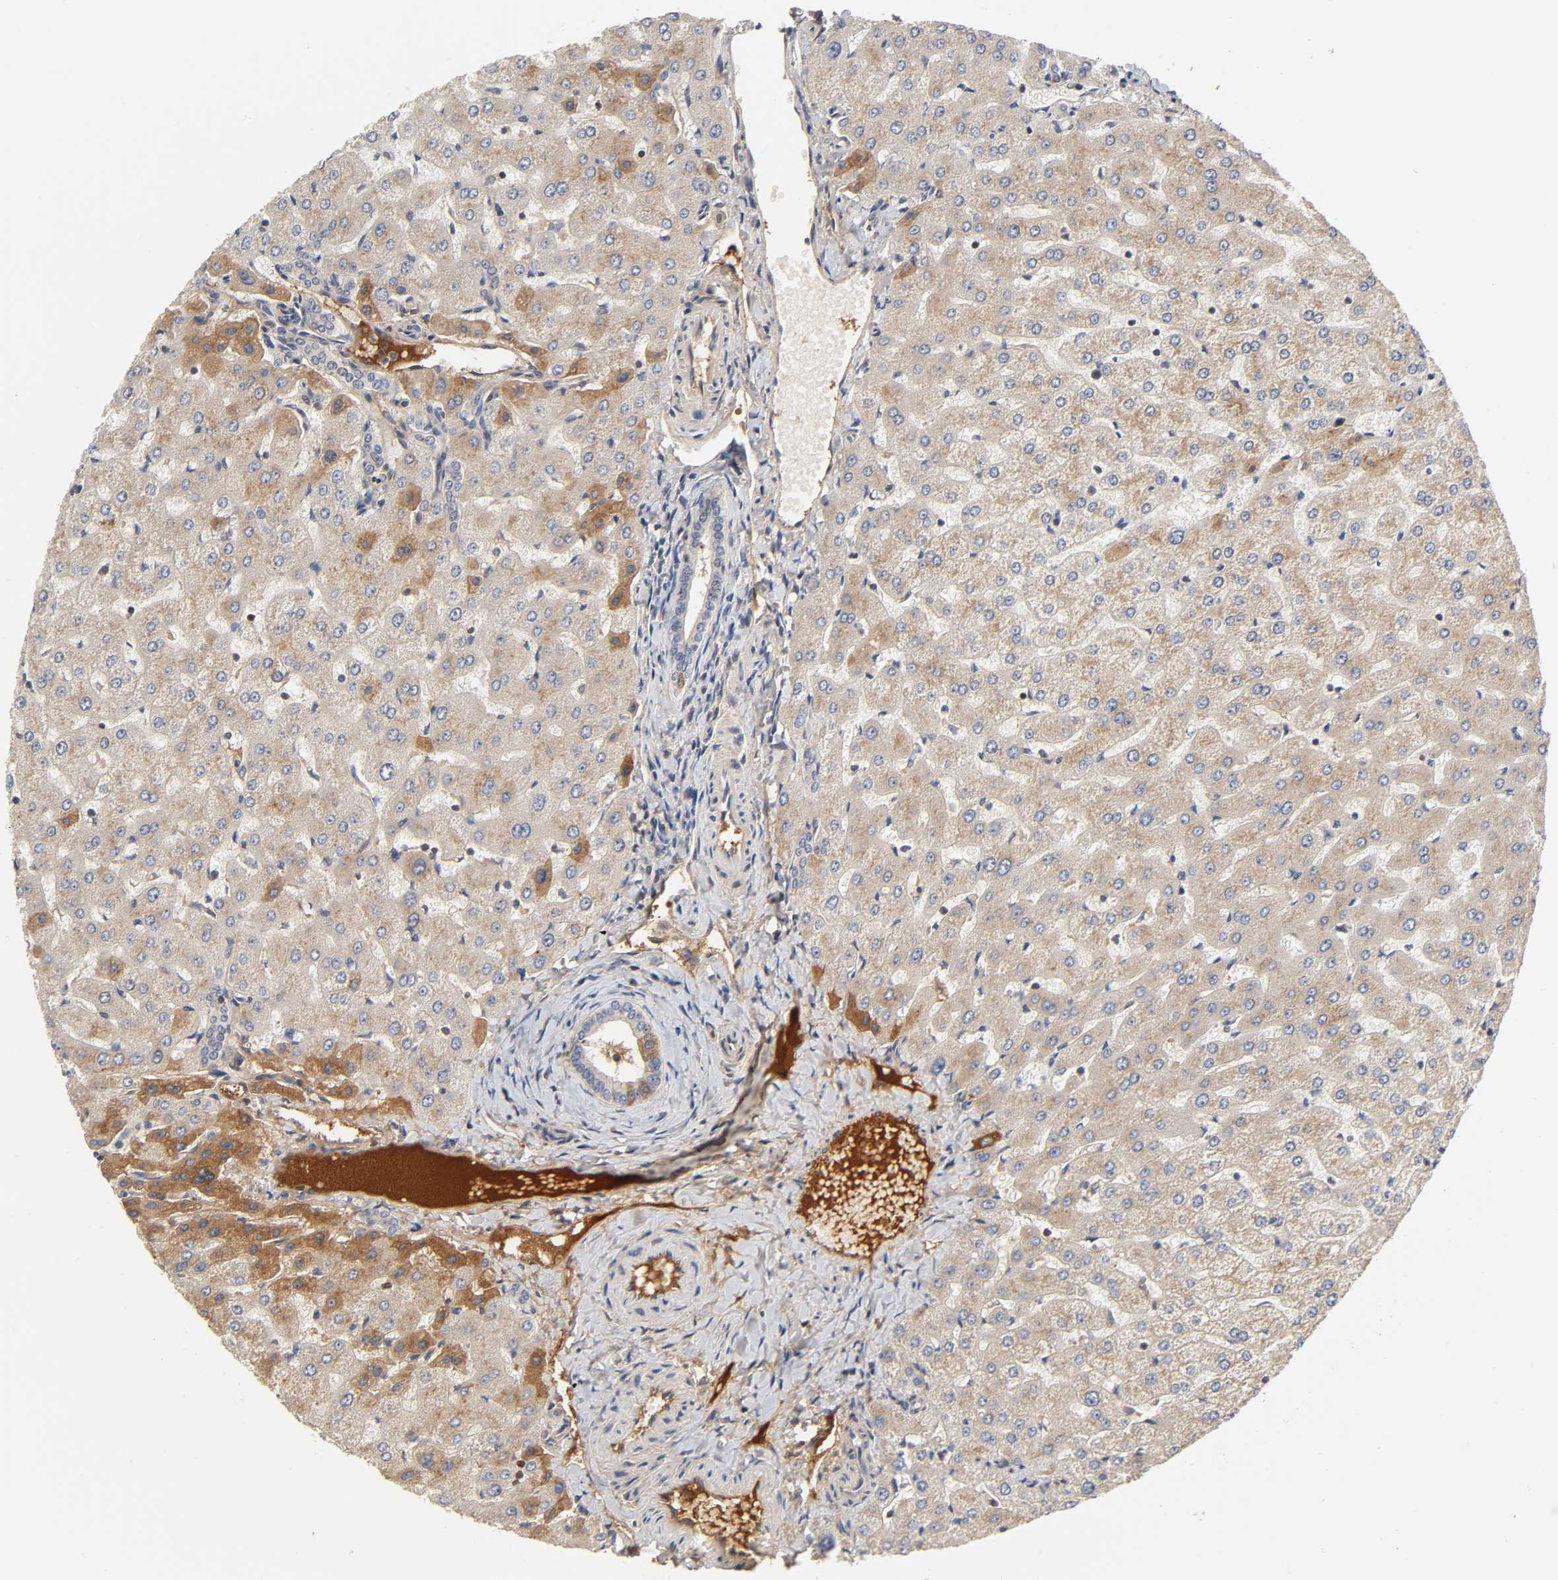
{"staining": {"intensity": "negative", "quantity": "none", "location": "none"}, "tissue": "liver", "cell_type": "Cholangiocytes", "image_type": "normal", "snomed": [{"axis": "morphology", "description": "Normal tissue, NOS"}, {"axis": "morphology", "description": "Fibrosis, NOS"}, {"axis": "topography", "description": "Liver"}], "caption": "There is no significant positivity in cholangiocytes of liver.", "gene": "CPN2", "patient": {"sex": "female", "age": 29}}